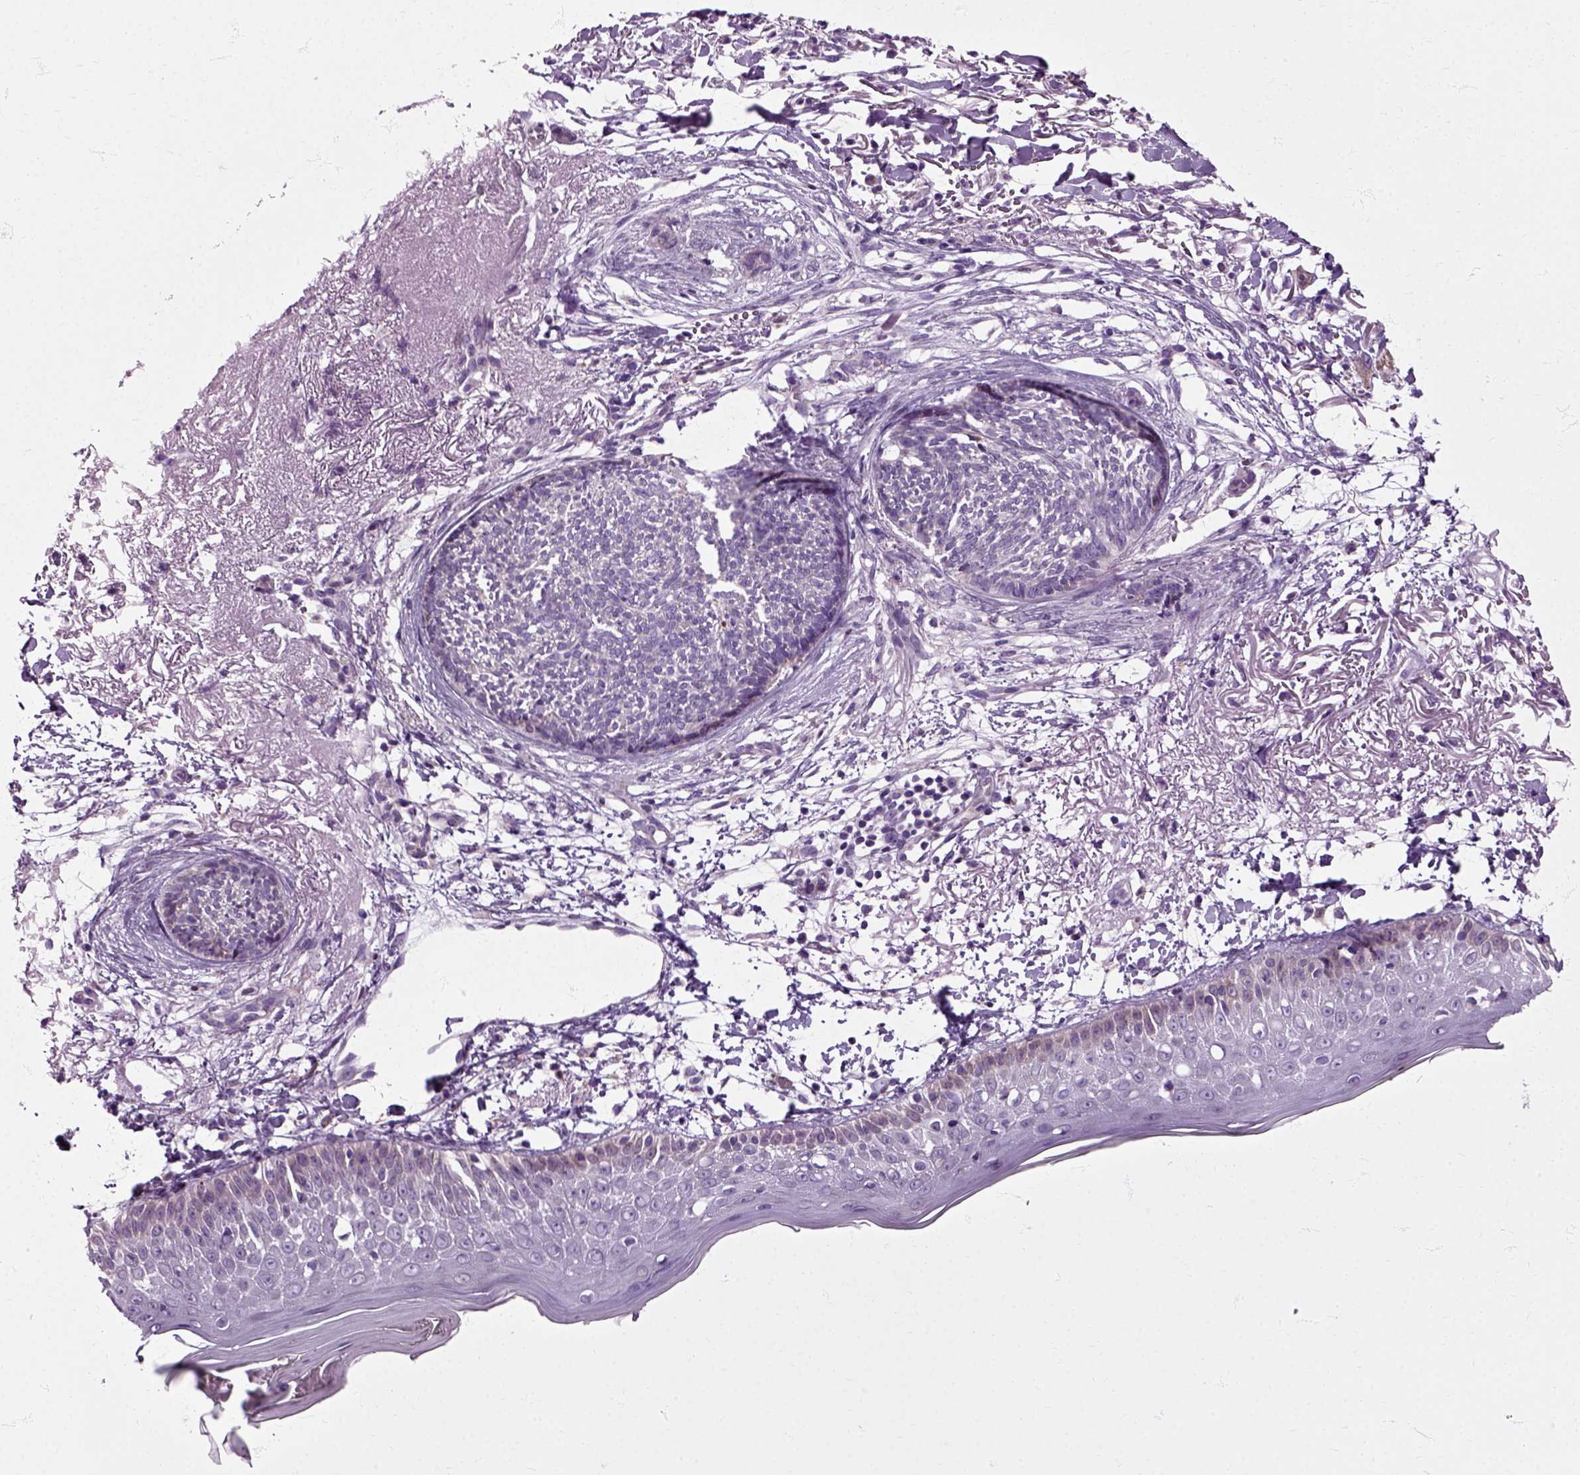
{"staining": {"intensity": "negative", "quantity": "none", "location": "none"}, "tissue": "skin cancer", "cell_type": "Tumor cells", "image_type": "cancer", "snomed": [{"axis": "morphology", "description": "Normal tissue, NOS"}, {"axis": "morphology", "description": "Basal cell carcinoma"}, {"axis": "topography", "description": "Skin"}], "caption": "Tumor cells are negative for brown protein staining in basal cell carcinoma (skin). (DAB (3,3'-diaminobenzidine) IHC visualized using brightfield microscopy, high magnification).", "gene": "HSPA2", "patient": {"sex": "male", "age": 84}}